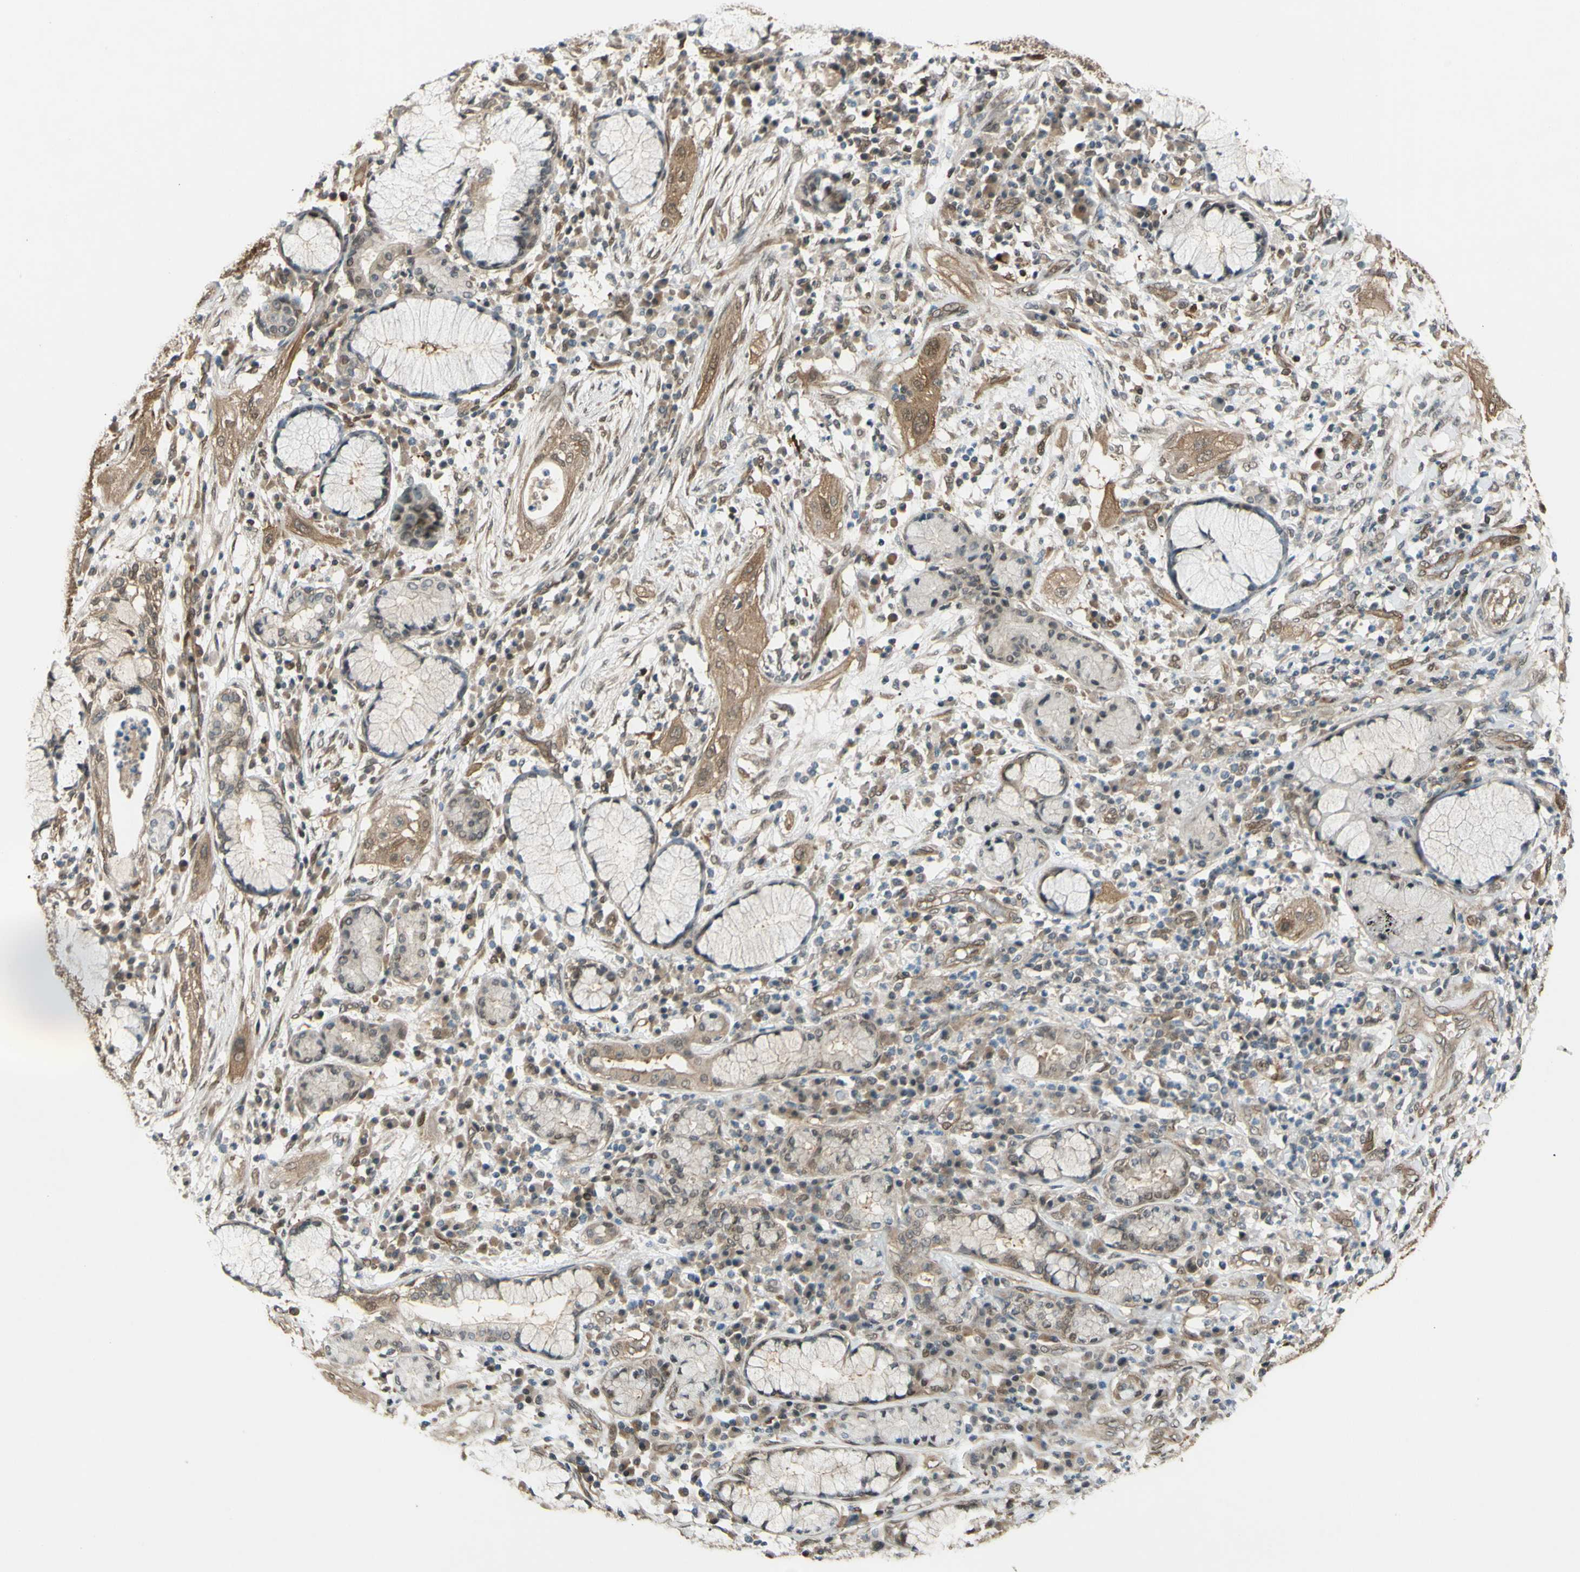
{"staining": {"intensity": "moderate", "quantity": ">75%", "location": "cytoplasmic/membranous"}, "tissue": "lung cancer", "cell_type": "Tumor cells", "image_type": "cancer", "snomed": [{"axis": "morphology", "description": "Squamous cell carcinoma, NOS"}, {"axis": "topography", "description": "Lung"}], "caption": "An immunohistochemistry photomicrograph of neoplastic tissue is shown. Protein staining in brown highlights moderate cytoplasmic/membranous positivity in lung cancer within tumor cells.", "gene": "YWHAQ", "patient": {"sex": "female", "age": 47}}